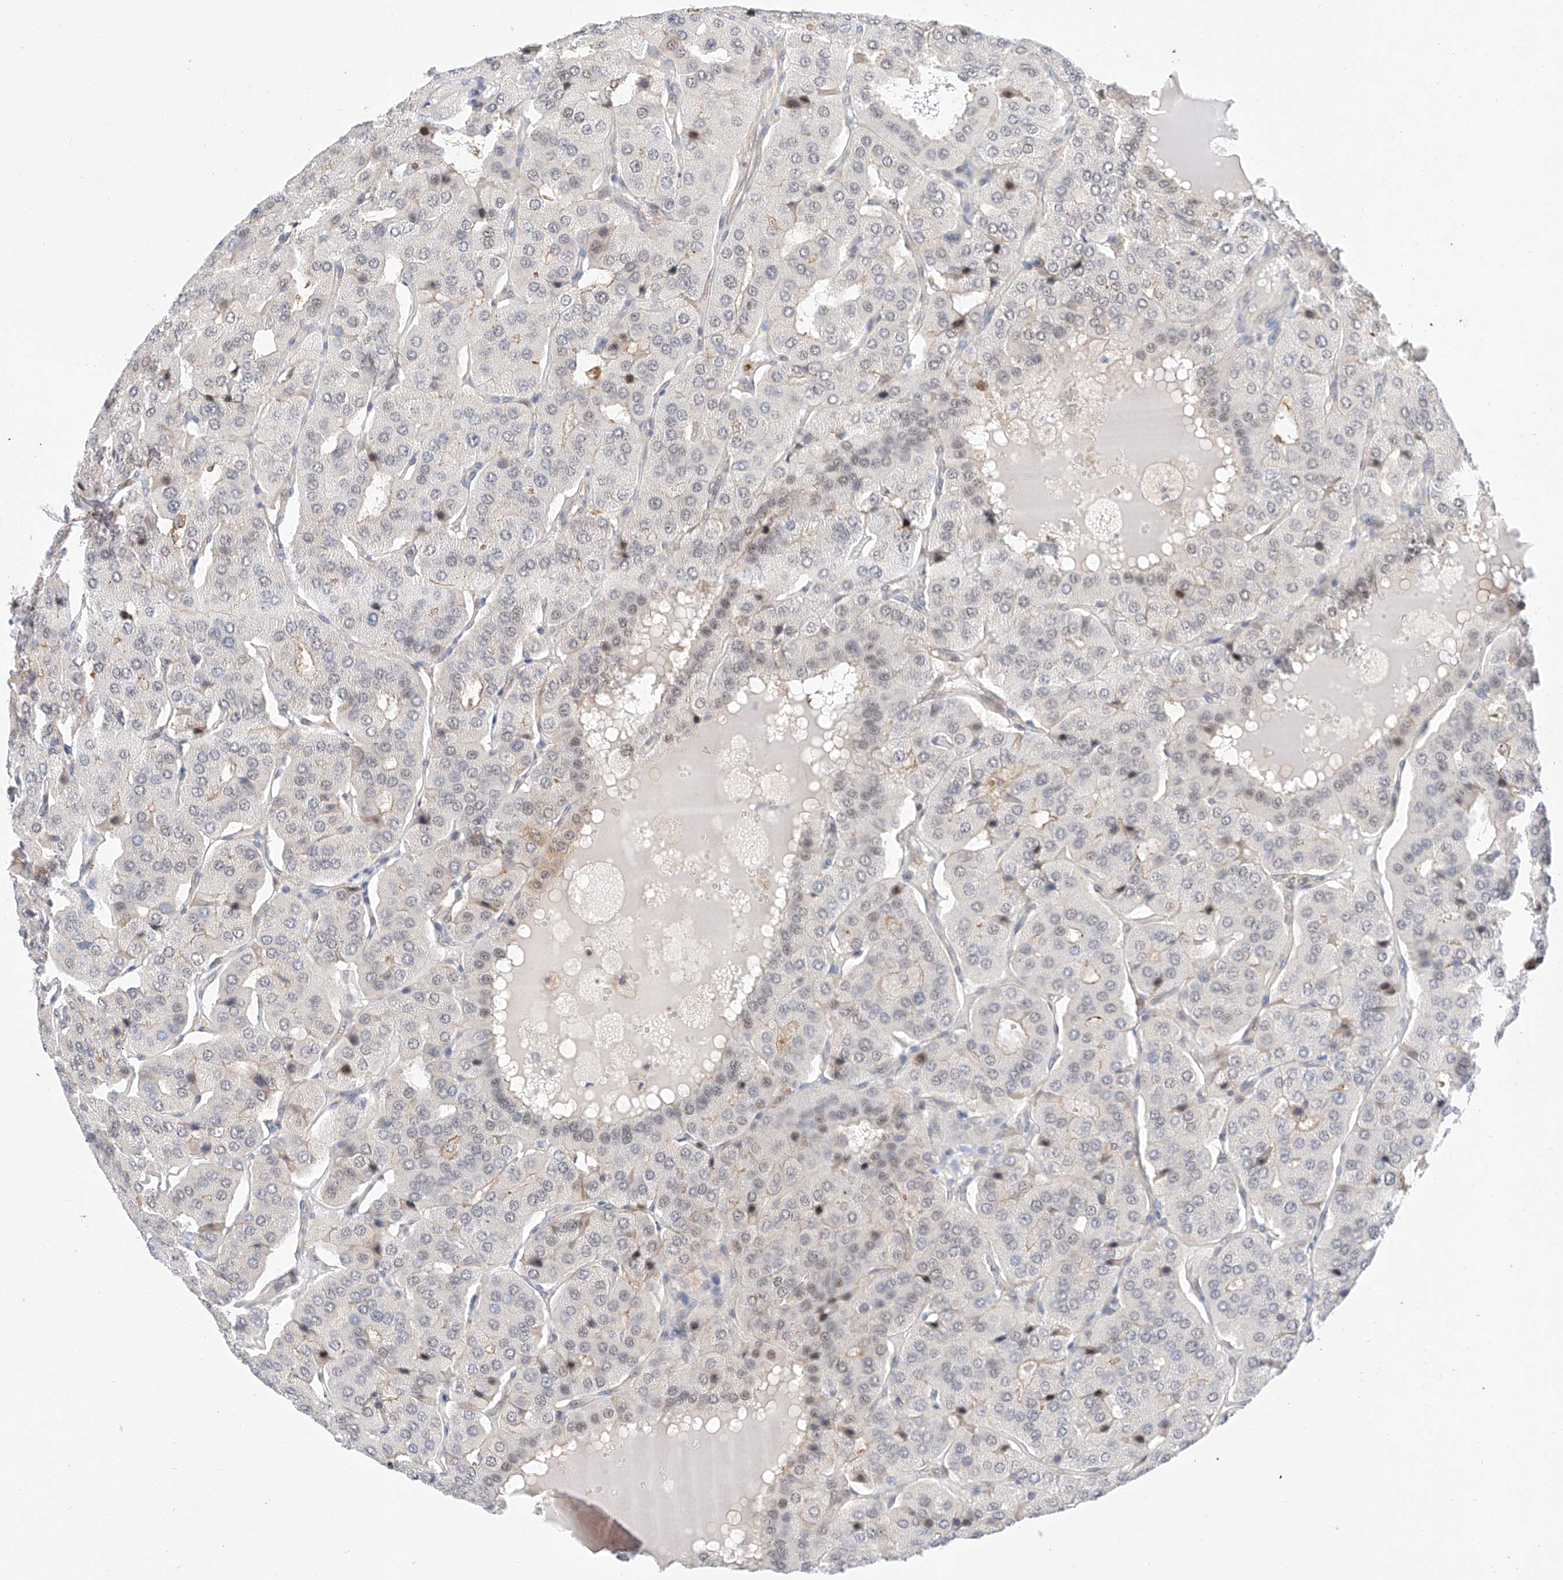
{"staining": {"intensity": "negative", "quantity": "none", "location": "none"}, "tissue": "parathyroid gland", "cell_type": "Glandular cells", "image_type": "normal", "snomed": [{"axis": "morphology", "description": "Normal tissue, NOS"}, {"axis": "morphology", "description": "Adenoma, NOS"}, {"axis": "topography", "description": "Parathyroid gland"}], "caption": "Immunohistochemistry (IHC) histopathology image of benign parathyroid gland: parathyroid gland stained with DAB (3,3'-diaminobenzidine) demonstrates no significant protein expression in glandular cells. (Brightfield microscopy of DAB (3,3'-diaminobenzidine) immunohistochemistry at high magnification).", "gene": "HDAC9", "patient": {"sex": "female", "age": 86}}